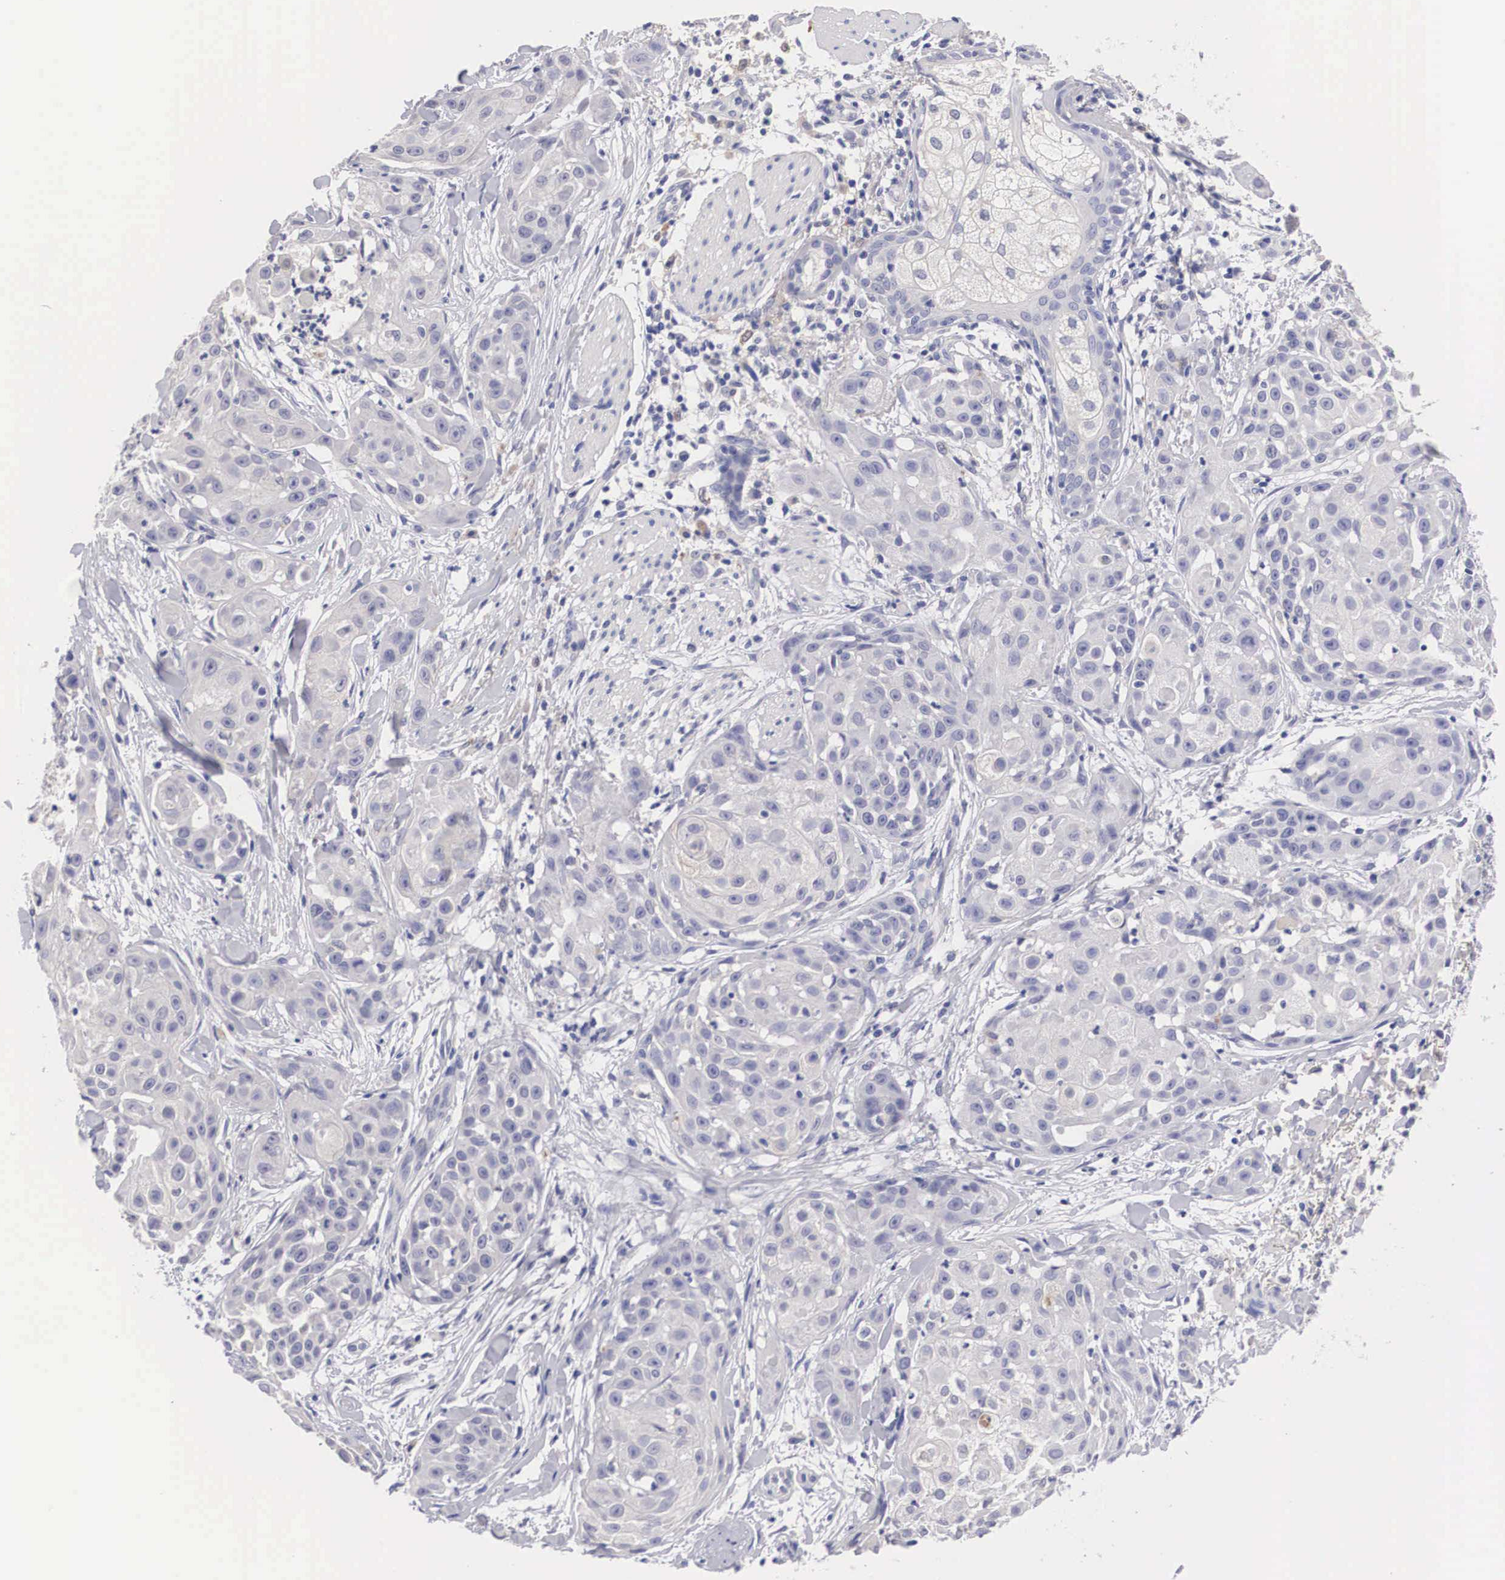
{"staining": {"intensity": "negative", "quantity": "none", "location": "none"}, "tissue": "skin cancer", "cell_type": "Tumor cells", "image_type": "cancer", "snomed": [{"axis": "morphology", "description": "Squamous cell carcinoma, NOS"}, {"axis": "topography", "description": "Skin"}], "caption": "This micrograph is of squamous cell carcinoma (skin) stained with immunohistochemistry (IHC) to label a protein in brown with the nuclei are counter-stained blue. There is no positivity in tumor cells.", "gene": "ABHD4", "patient": {"sex": "female", "age": 57}}